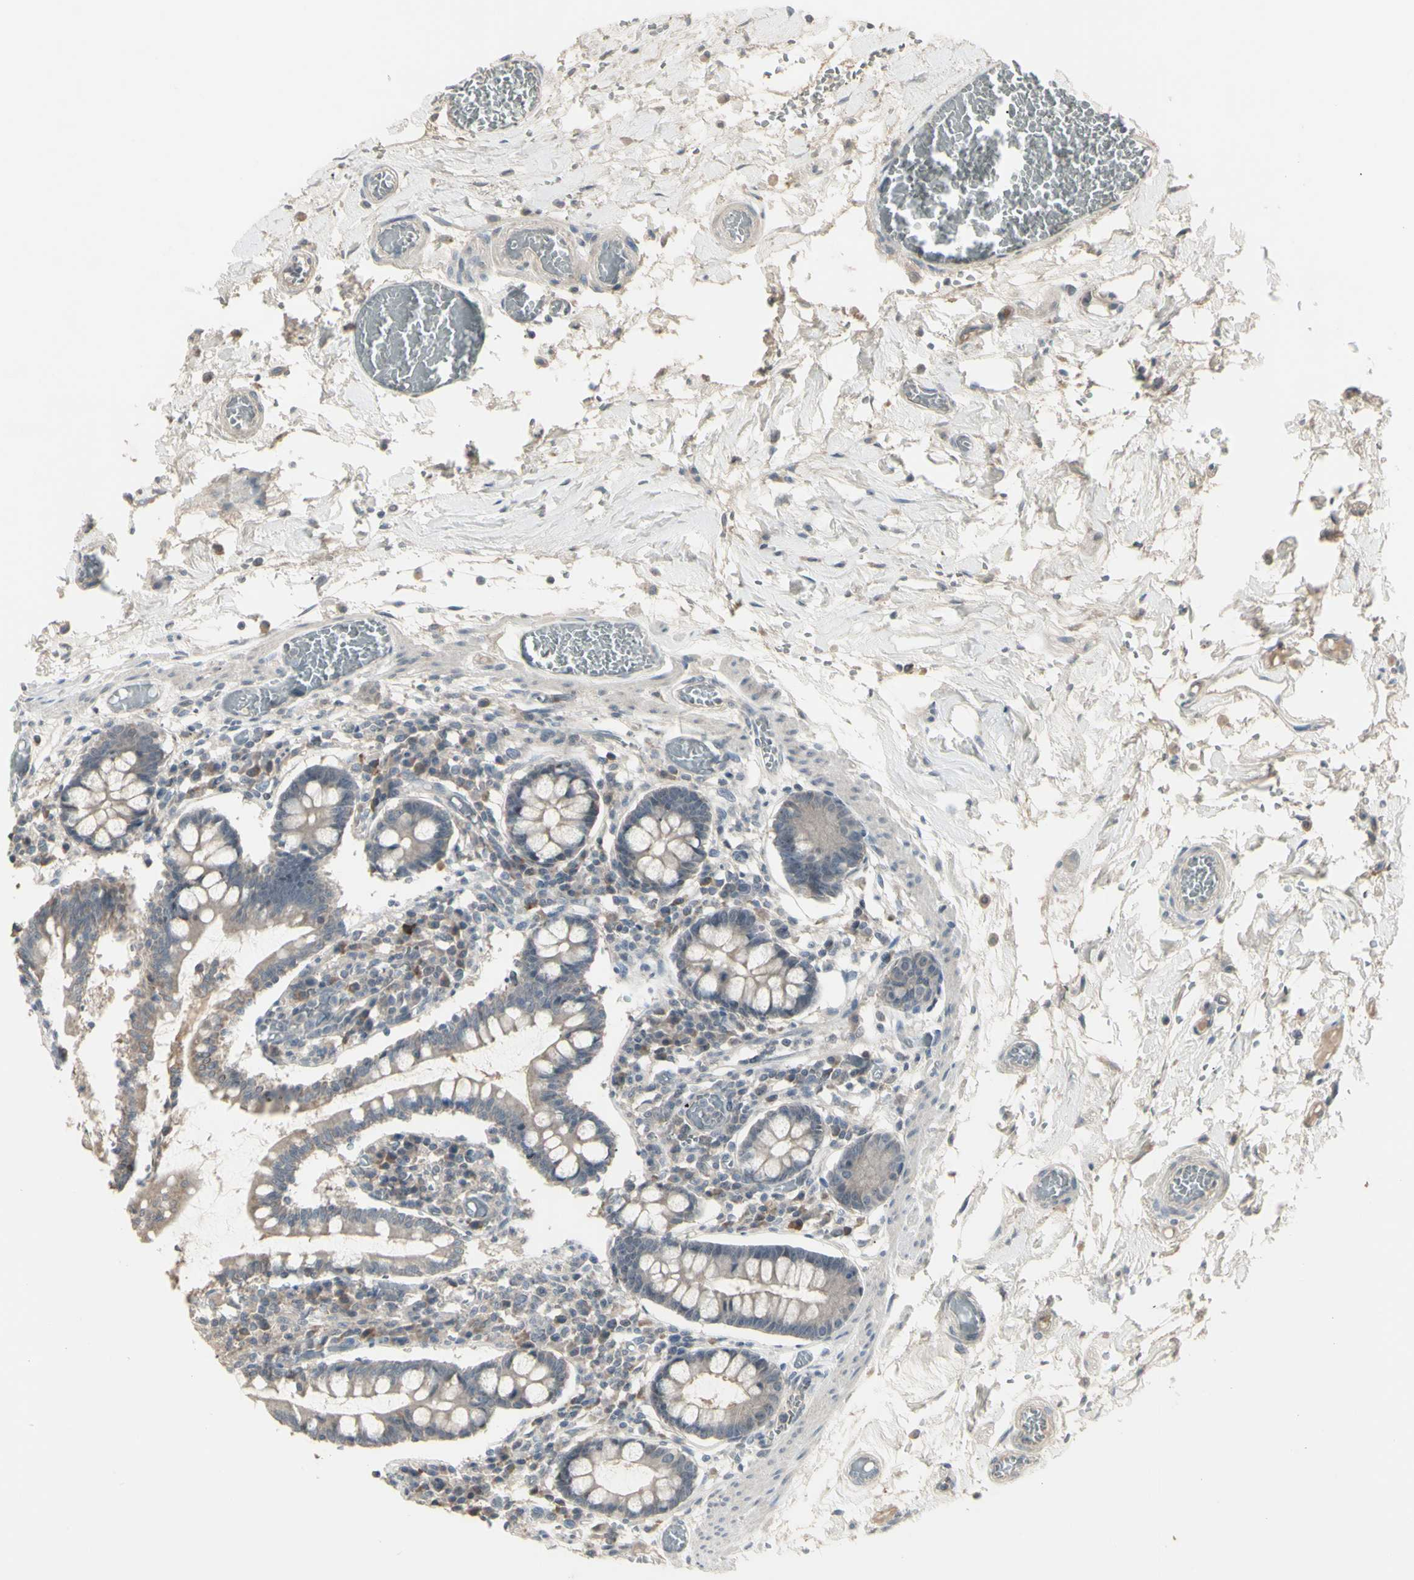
{"staining": {"intensity": "negative", "quantity": "none", "location": "none"}, "tissue": "small intestine", "cell_type": "Glandular cells", "image_type": "normal", "snomed": [{"axis": "morphology", "description": "Normal tissue, NOS"}, {"axis": "topography", "description": "Small intestine"}], "caption": "The histopathology image shows no significant expression in glandular cells of small intestine.", "gene": "PIAS4", "patient": {"sex": "female", "age": 61}}